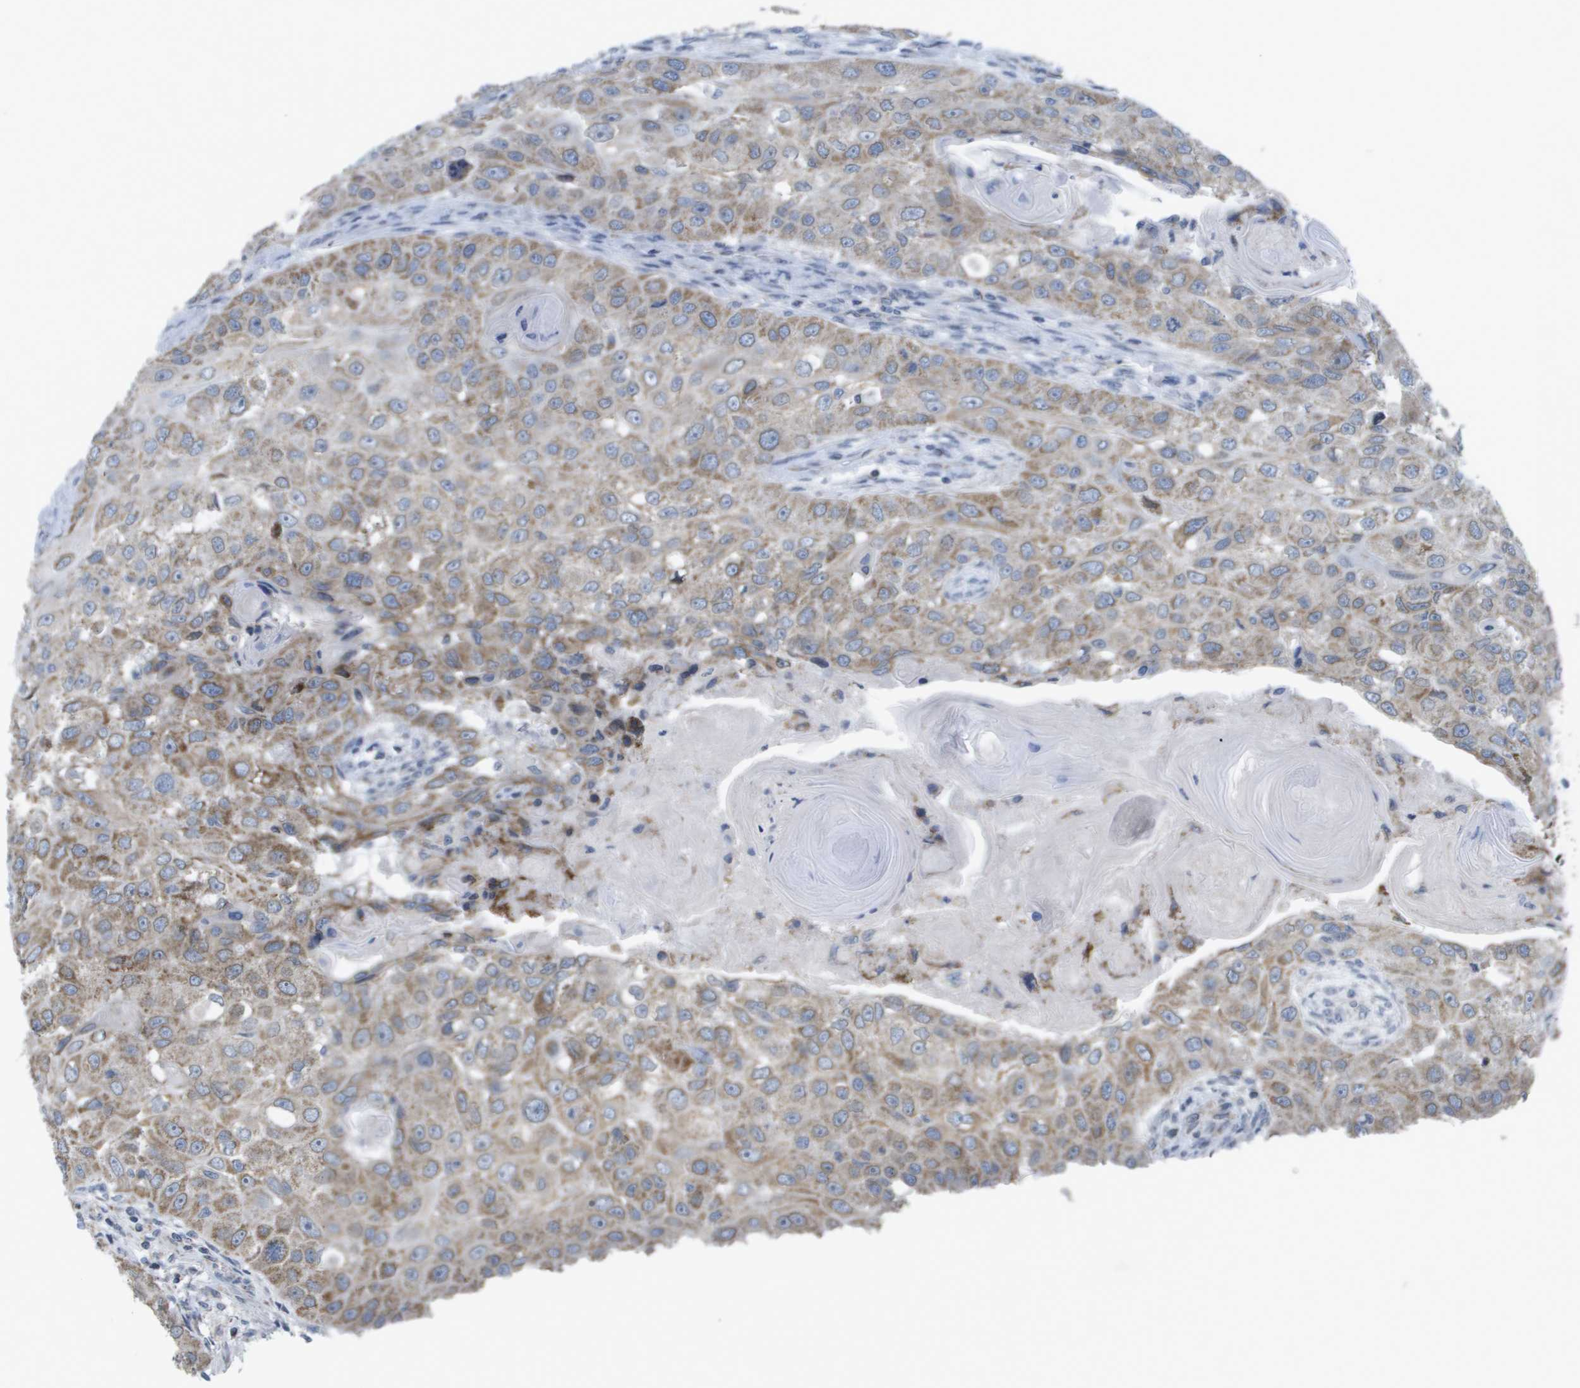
{"staining": {"intensity": "weak", "quantity": ">75%", "location": "cytoplasmic/membranous"}, "tissue": "head and neck cancer", "cell_type": "Tumor cells", "image_type": "cancer", "snomed": [{"axis": "morphology", "description": "Normal tissue, NOS"}, {"axis": "morphology", "description": "Squamous cell carcinoma, NOS"}, {"axis": "topography", "description": "Skeletal muscle"}, {"axis": "topography", "description": "Head-Neck"}], "caption": "Weak cytoplasmic/membranous protein expression is identified in about >75% of tumor cells in head and neck cancer.", "gene": "TMEM223", "patient": {"sex": "male", "age": 51}}